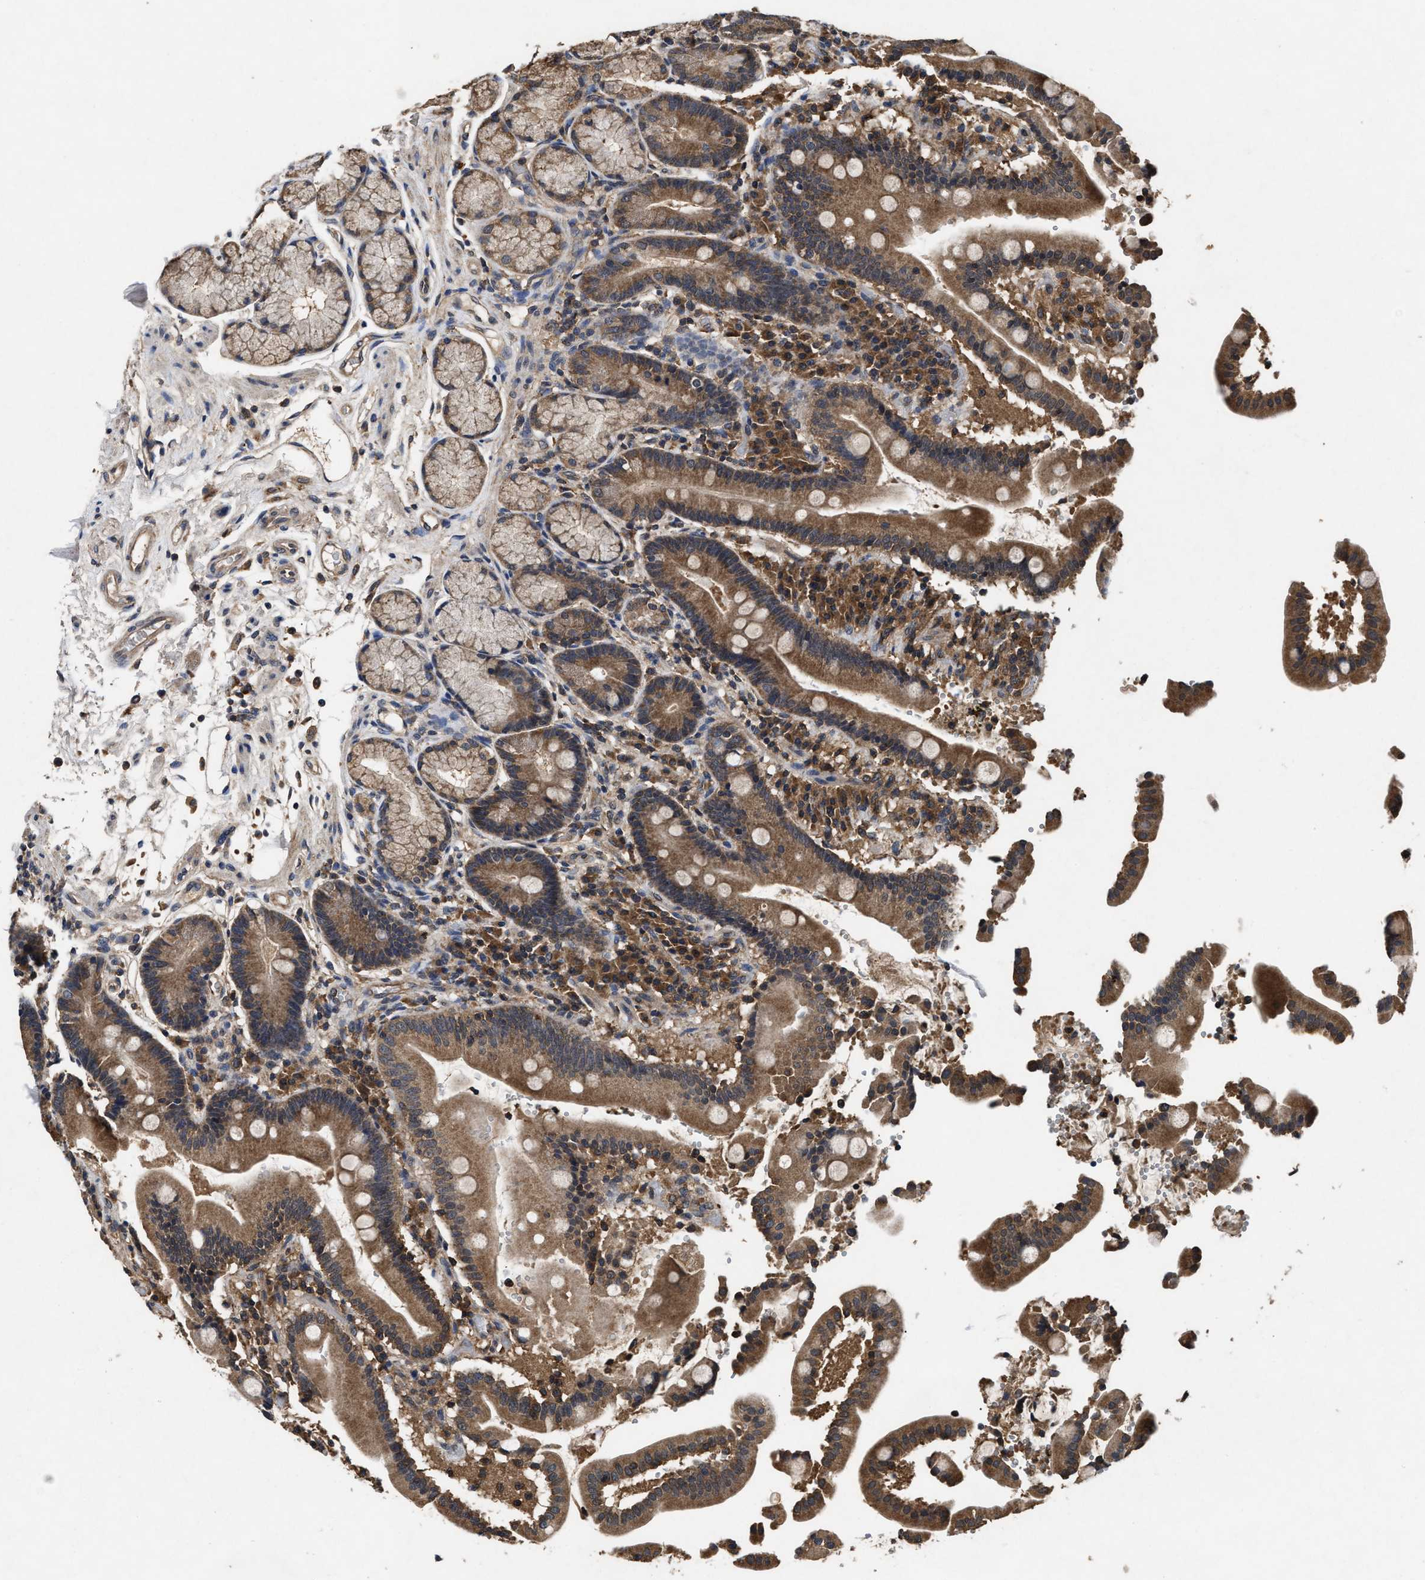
{"staining": {"intensity": "moderate", "quantity": ">75%", "location": "cytoplasmic/membranous"}, "tissue": "duodenum", "cell_type": "Glandular cells", "image_type": "normal", "snomed": [{"axis": "morphology", "description": "Normal tissue, NOS"}, {"axis": "topography", "description": "Small intestine, NOS"}], "caption": "IHC (DAB) staining of unremarkable human duodenum reveals moderate cytoplasmic/membranous protein expression in about >75% of glandular cells.", "gene": "PDAP1", "patient": {"sex": "female", "age": 71}}